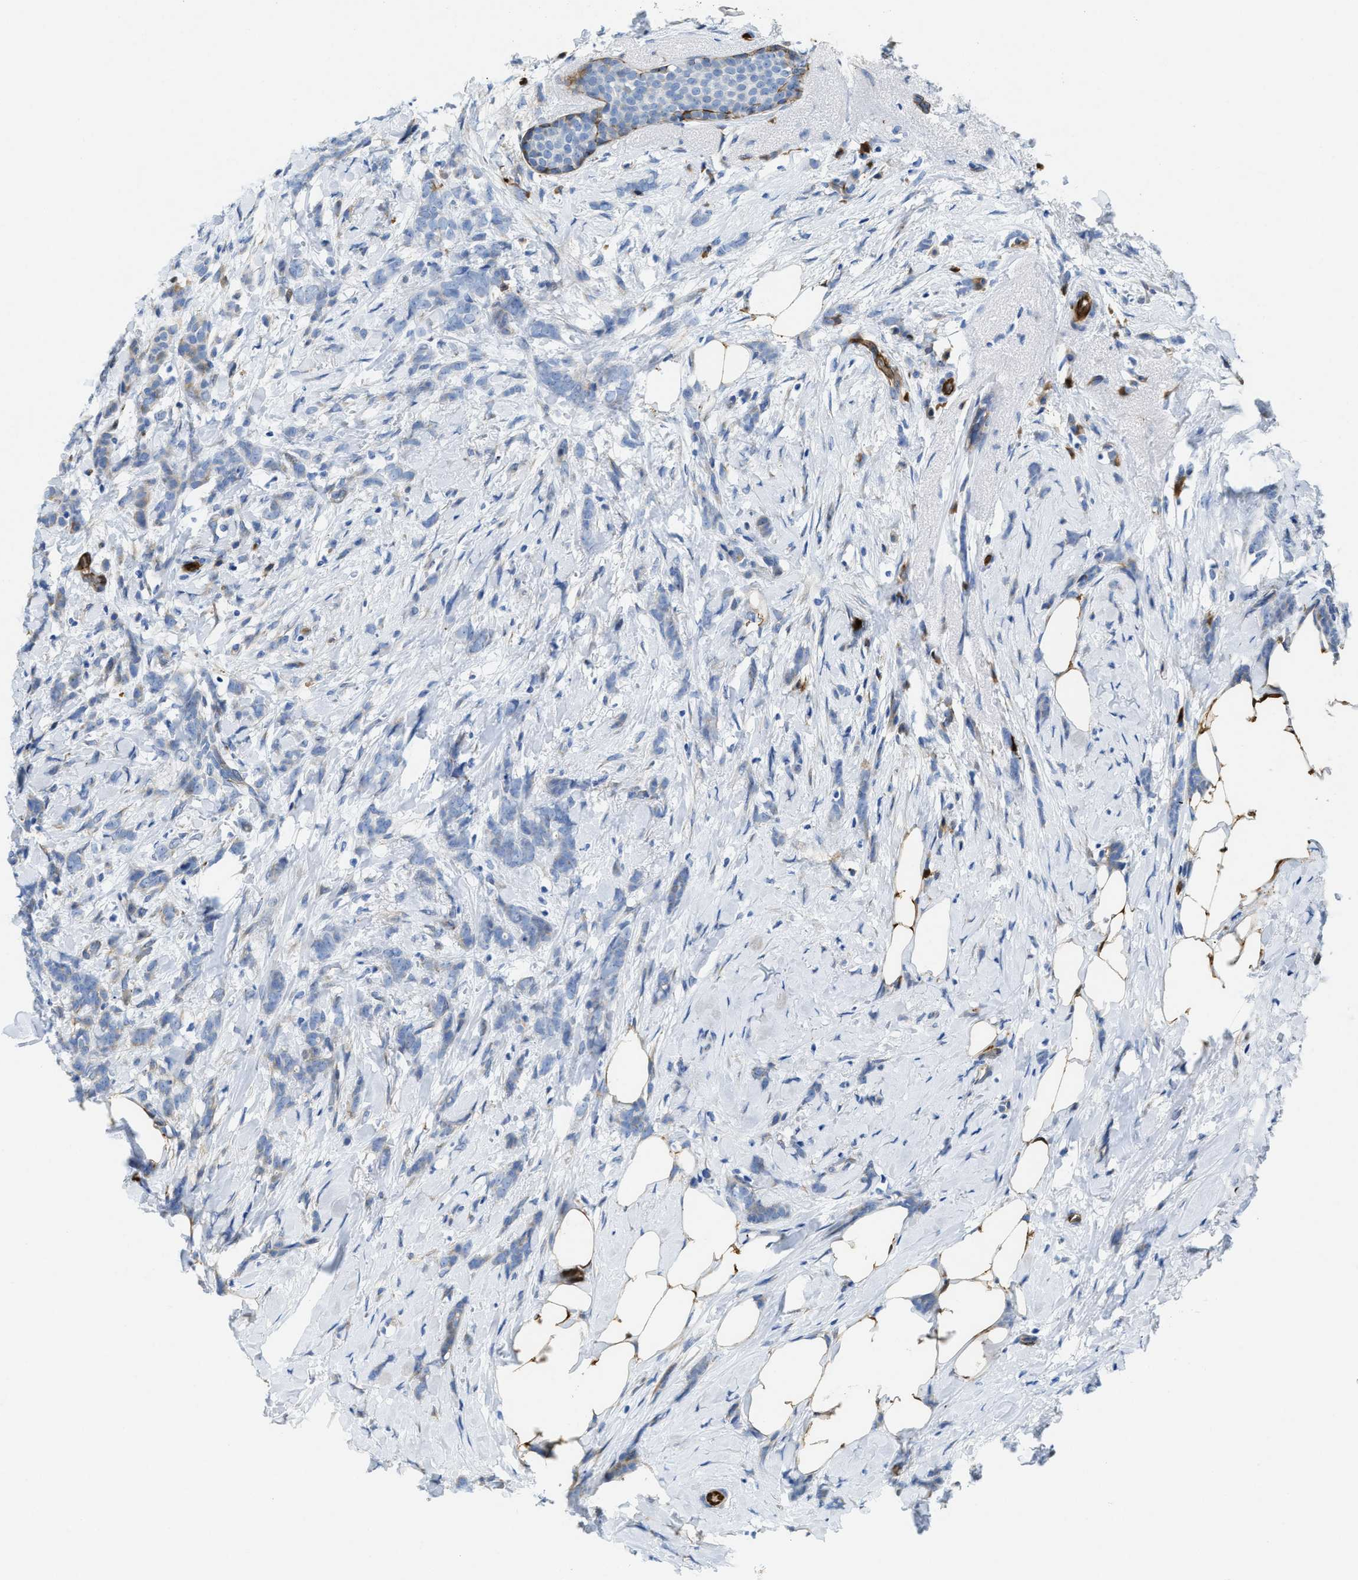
{"staining": {"intensity": "negative", "quantity": "none", "location": "none"}, "tissue": "breast cancer", "cell_type": "Tumor cells", "image_type": "cancer", "snomed": [{"axis": "morphology", "description": "Lobular carcinoma, in situ"}, {"axis": "morphology", "description": "Lobular carcinoma"}, {"axis": "topography", "description": "Breast"}], "caption": "Immunohistochemistry (IHC) image of human breast cancer (lobular carcinoma in situ) stained for a protein (brown), which exhibits no staining in tumor cells. Brightfield microscopy of immunohistochemistry stained with DAB (3,3'-diaminobenzidine) (brown) and hematoxylin (blue), captured at high magnification.", "gene": "ASS1", "patient": {"sex": "female", "age": 41}}